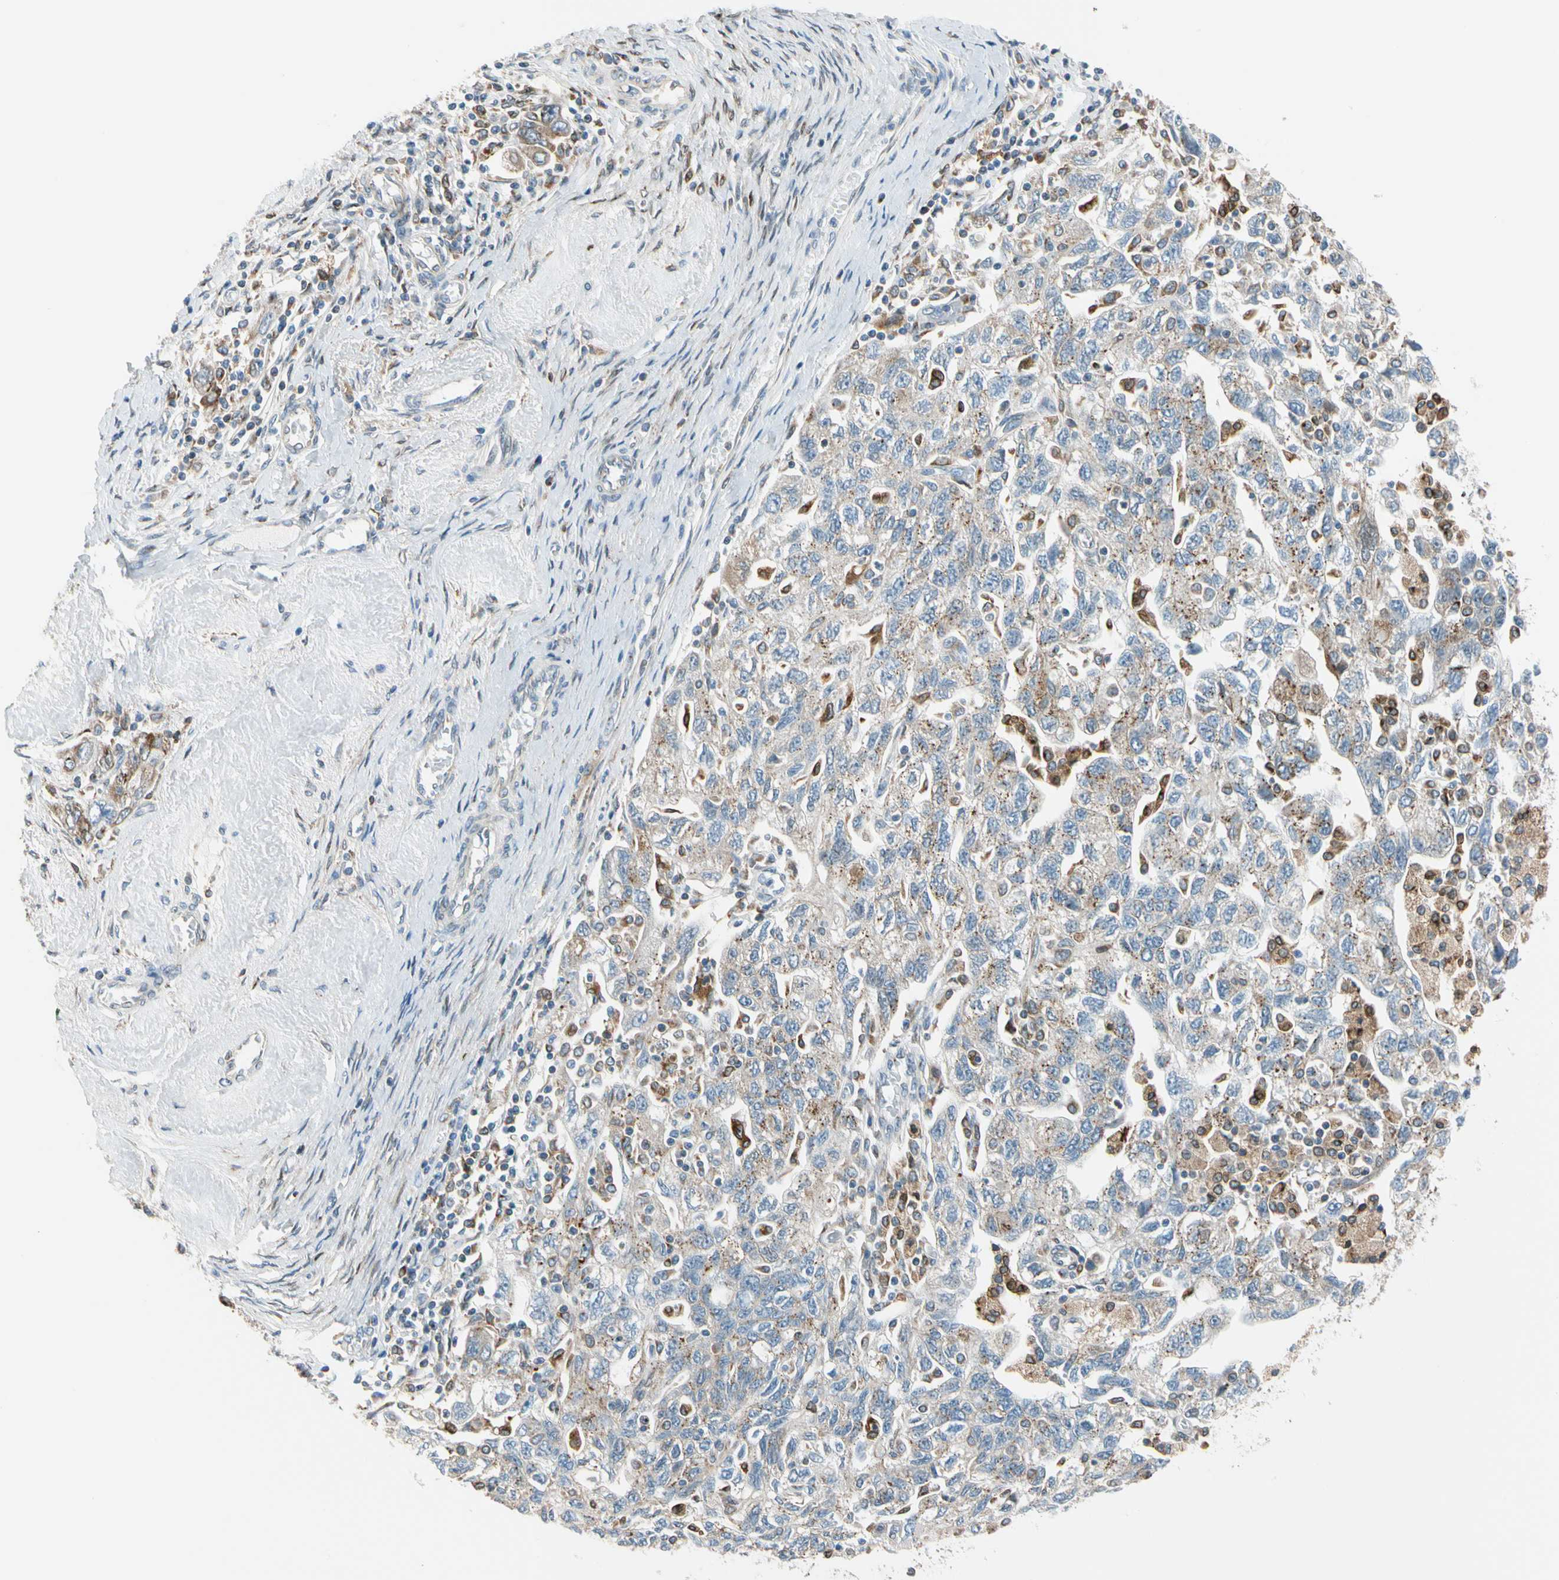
{"staining": {"intensity": "moderate", "quantity": "<25%", "location": "cytoplasmic/membranous"}, "tissue": "ovarian cancer", "cell_type": "Tumor cells", "image_type": "cancer", "snomed": [{"axis": "morphology", "description": "Carcinoma, NOS"}, {"axis": "morphology", "description": "Cystadenocarcinoma, serous, NOS"}, {"axis": "topography", "description": "Ovary"}], "caption": "Immunohistochemistry staining of ovarian serous cystadenocarcinoma, which shows low levels of moderate cytoplasmic/membranous staining in about <25% of tumor cells indicating moderate cytoplasmic/membranous protein staining. The staining was performed using DAB (brown) for protein detection and nuclei were counterstained in hematoxylin (blue).", "gene": "NUCB1", "patient": {"sex": "female", "age": 69}}